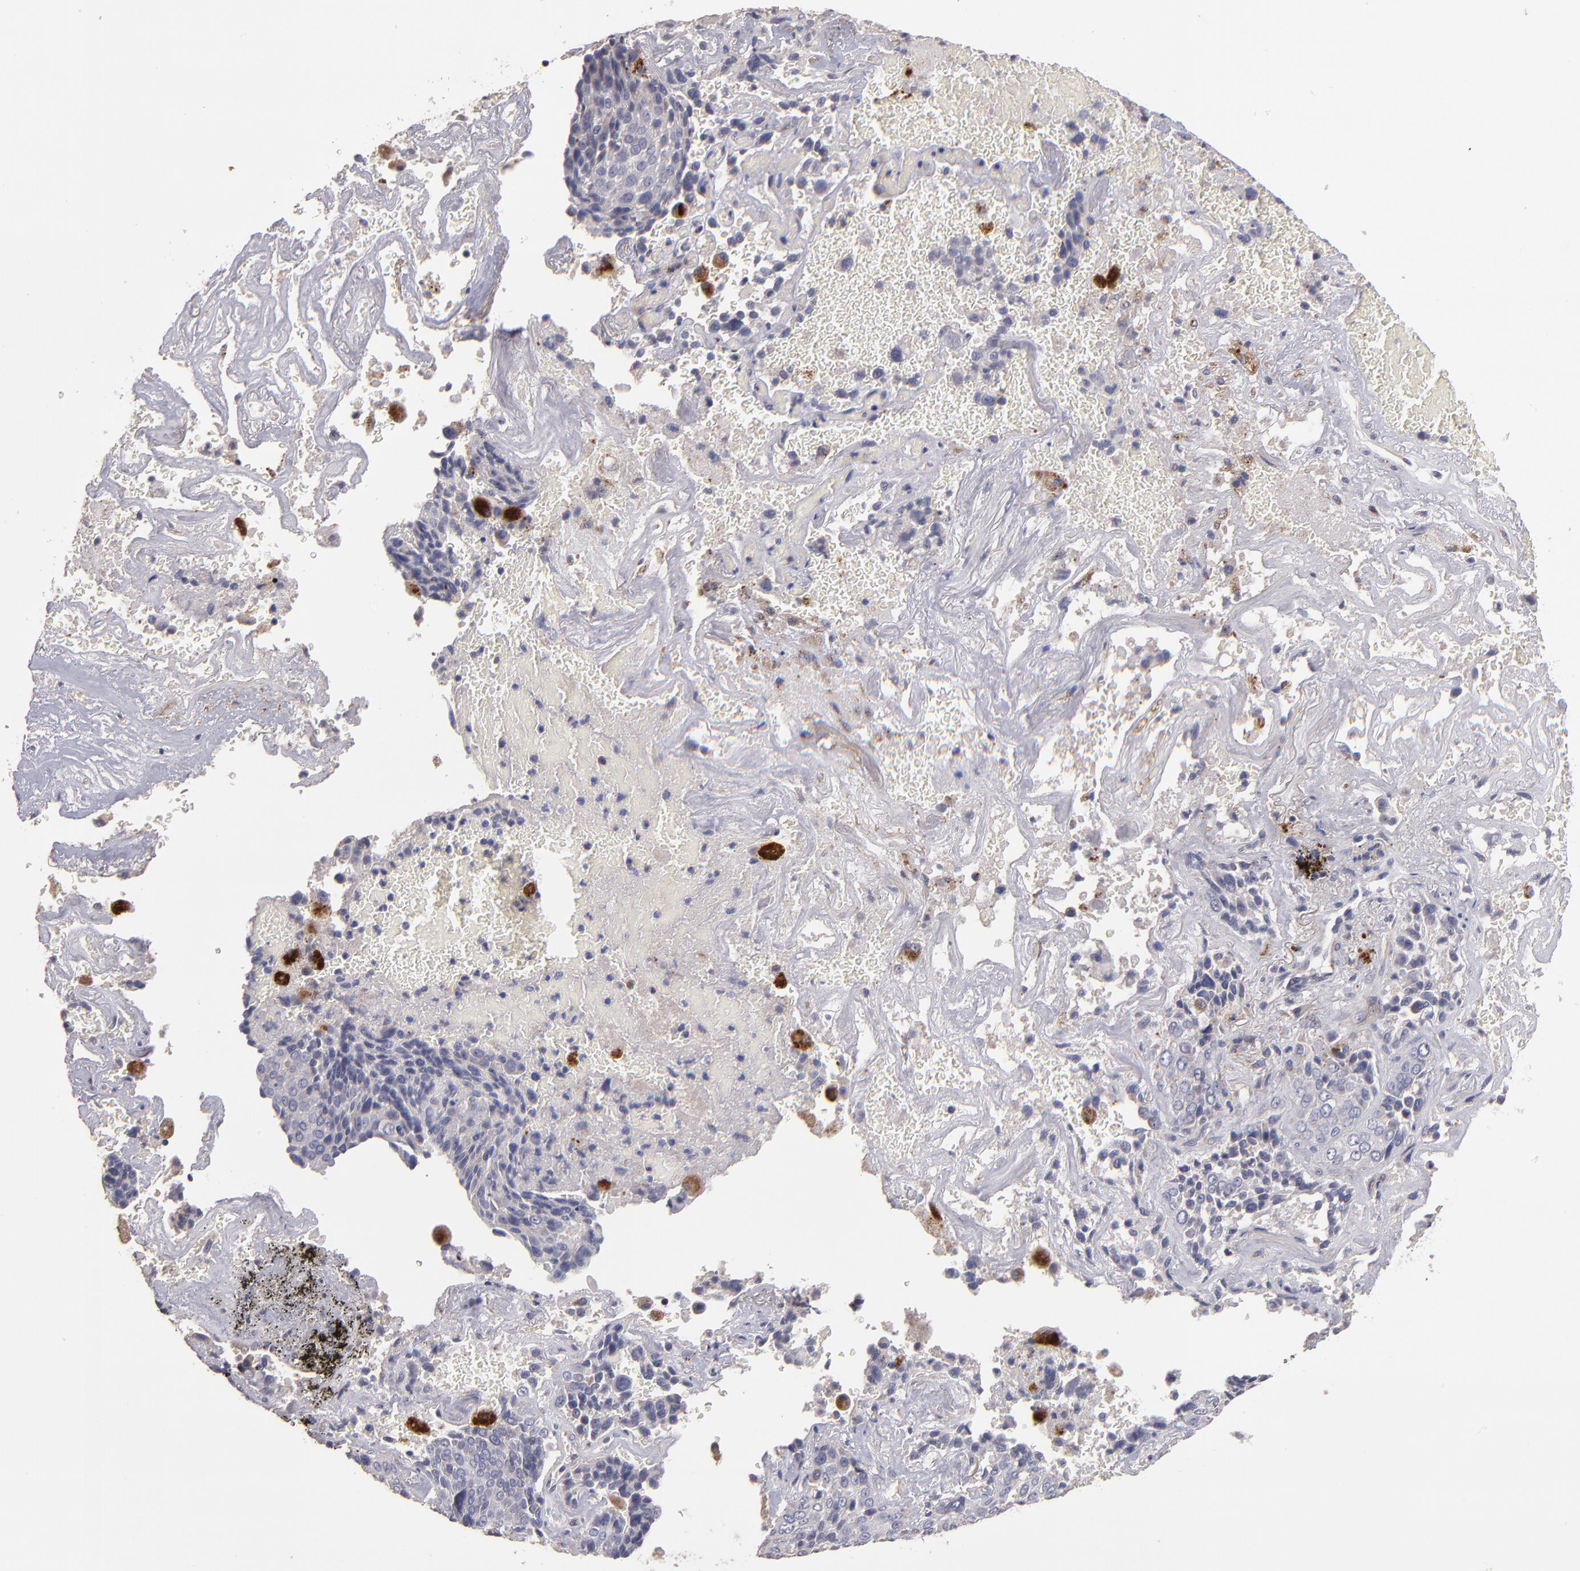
{"staining": {"intensity": "weak", "quantity": "<25%", "location": "cytoplasmic/membranous"}, "tissue": "lung cancer", "cell_type": "Tumor cells", "image_type": "cancer", "snomed": [{"axis": "morphology", "description": "Squamous cell carcinoma, NOS"}, {"axis": "topography", "description": "Lung"}], "caption": "Immunohistochemical staining of human lung cancer reveals no significant positivity in tumor cells.", "gene": "MAGEE1", "patient": {"sex": "male", "age": 54}}